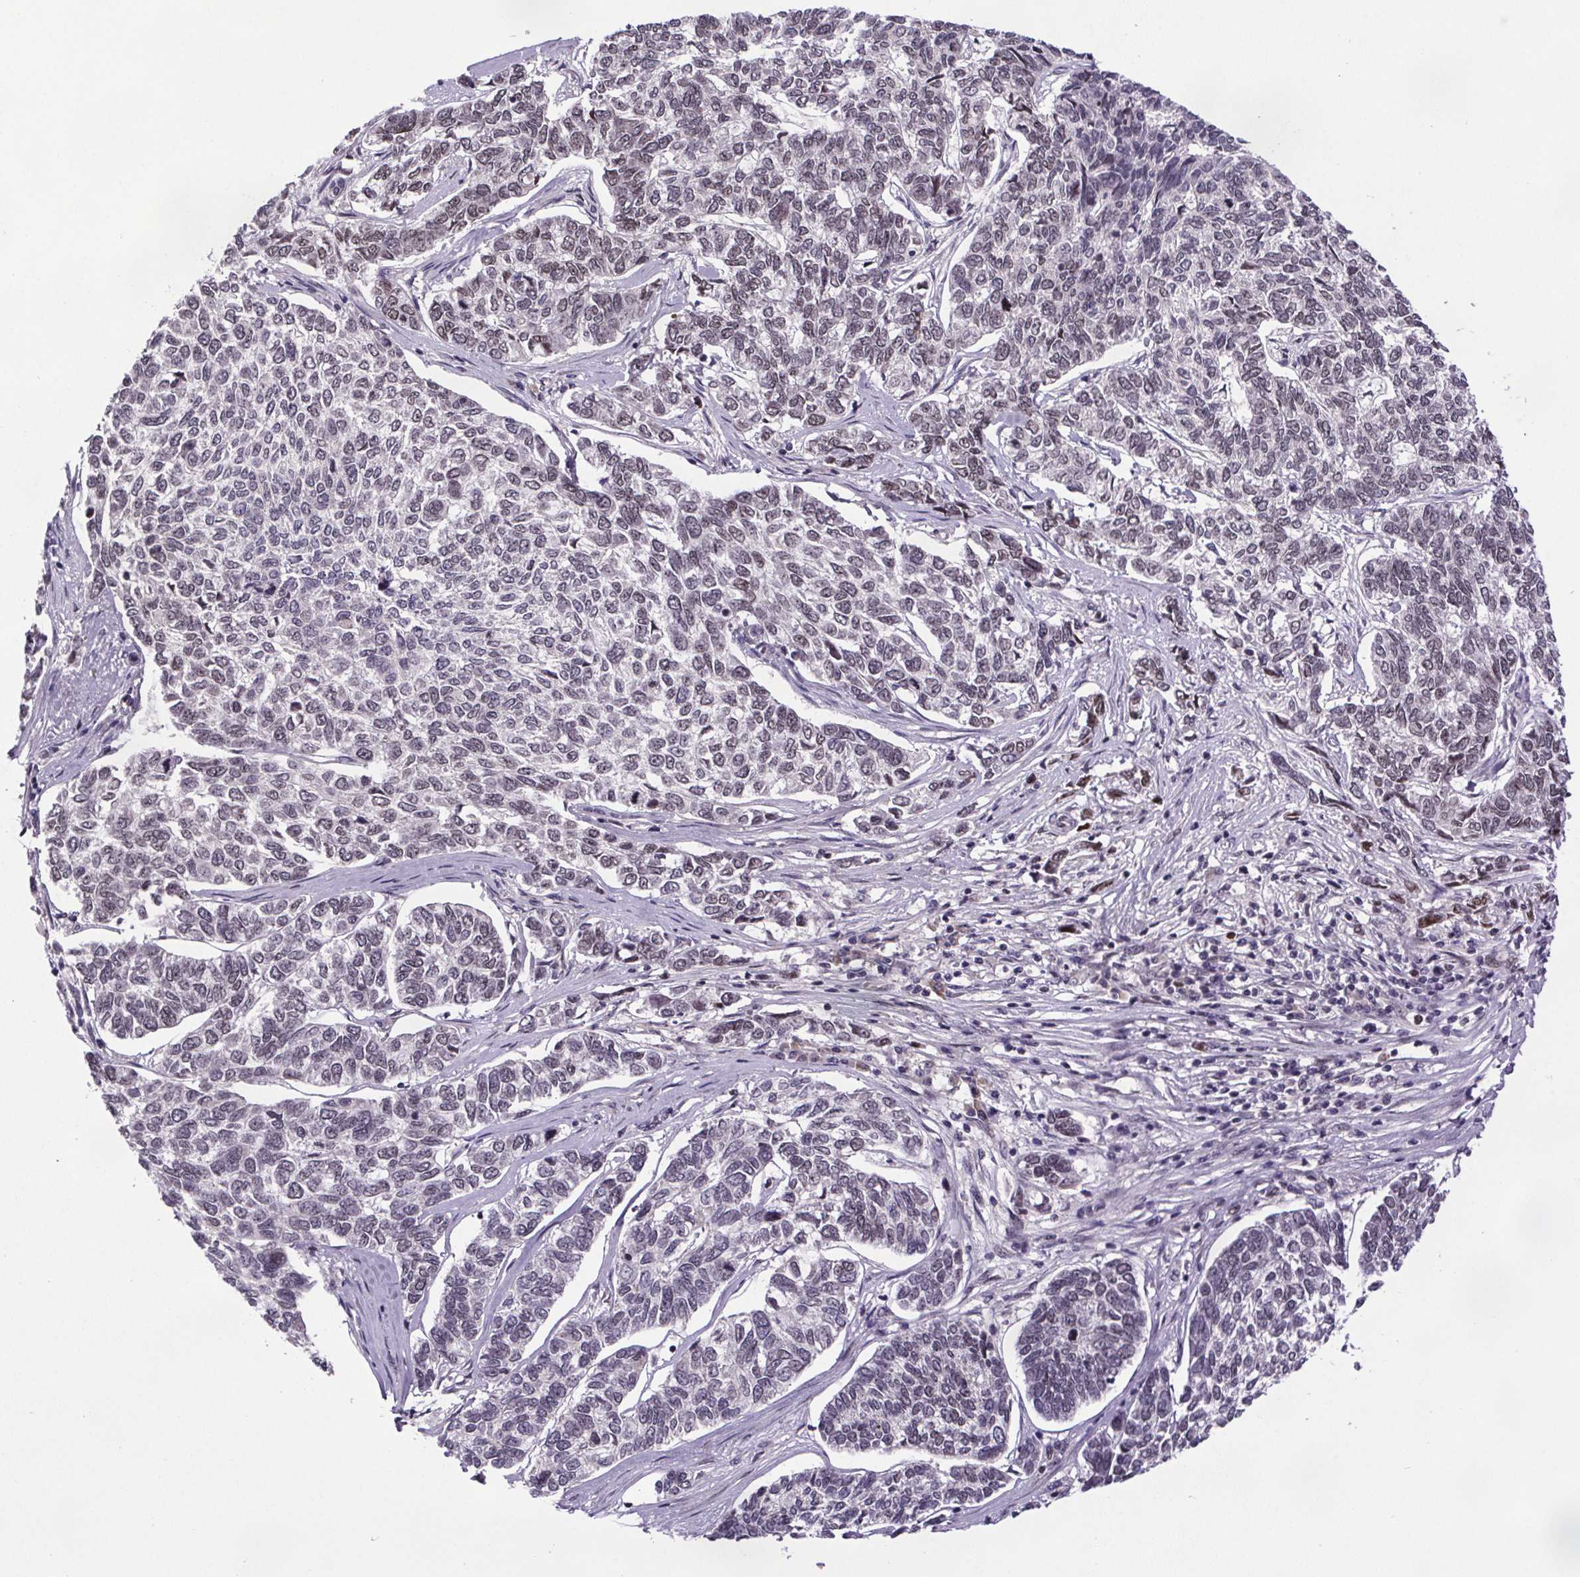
{"staining": {"intensity": "negative", "quantity": "none", "location": "none"}, "tissue": "skin cancer", "cell_type": "Tumor cells", "image_type": "cancer", "snomed": [{"axis": "morphology", "description": "Basal cell carcinoma"}, {"axis": "topography", "description": "Skin"}], "caption": "High power microscopy micrograph of an immunohistochemistry image of skin basal cell carcinoma, revealing no significant positivity in tumor cells.", "gene": "ATMIN", "patient": {"sex": "female", "age": 65}}